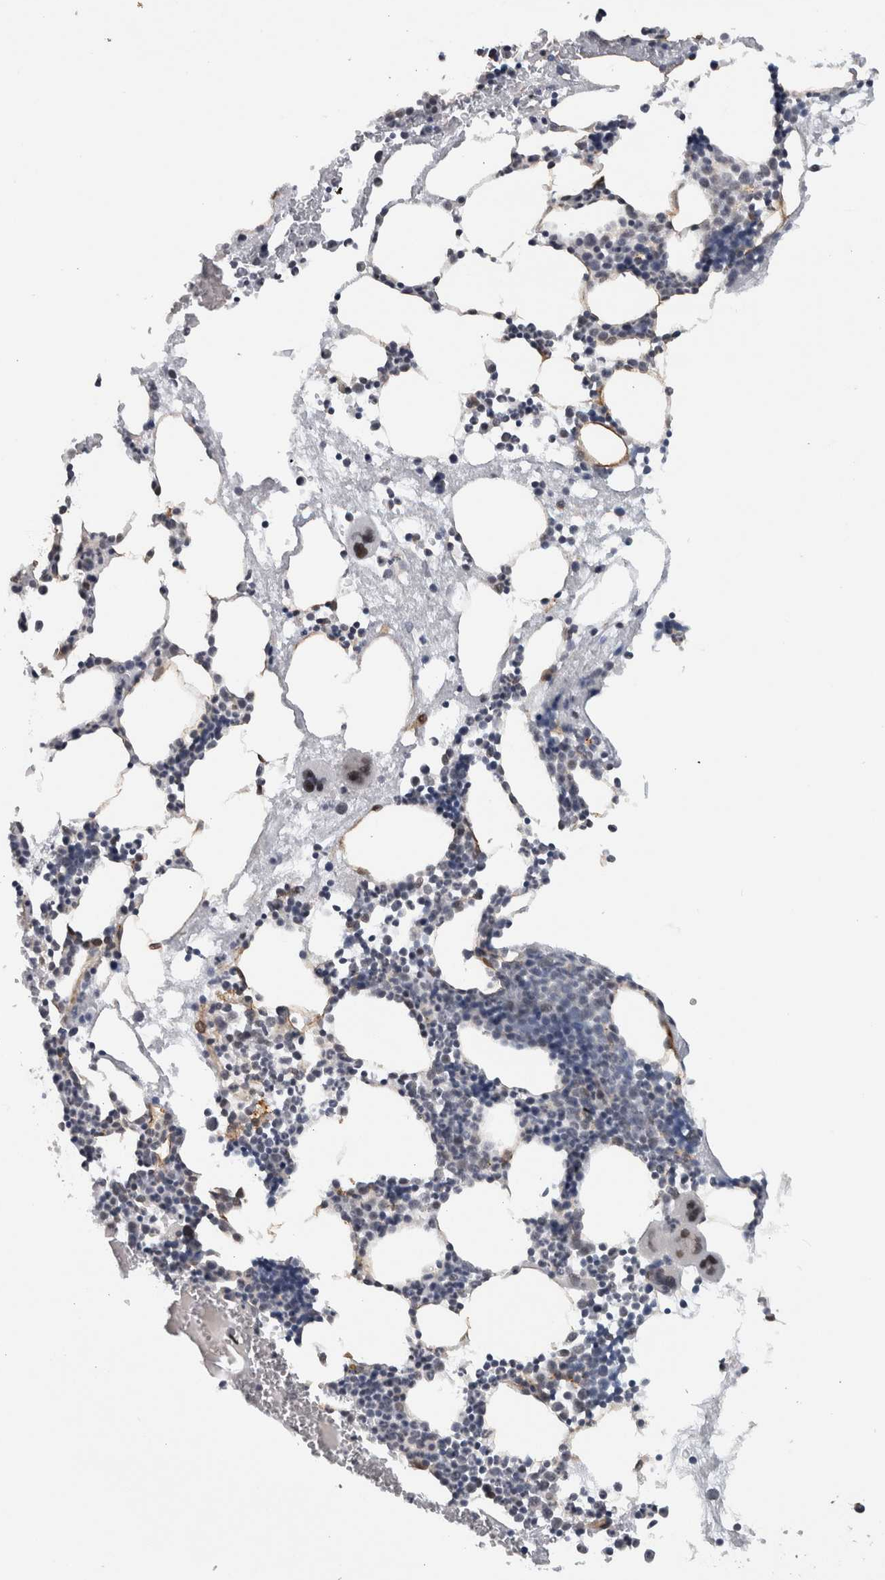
{"staining": {"intensity": "moderate", "quantity": "<25%", "location": "cytoplasmic/membranous,nuclear"}, "tissue": "bone marrow", "cell_type": "Hematopoietic cells", "image_type": "normal", "snomed": [{"axis": "morphology", "description": "Normal tissue, NOS"}, {"axis": "morphology", "description": "Inflammation, NOS"}, {"axis": "topography", "description": "Bone marrow"}], "caption": "Moderate cytoplasmic/membranous,nuclear staining is seen in about <25% of hematopoietic cells in normal bone marrow.", "gene": "PRXL2A", "patient": {"sex": "female", "age": 67}}